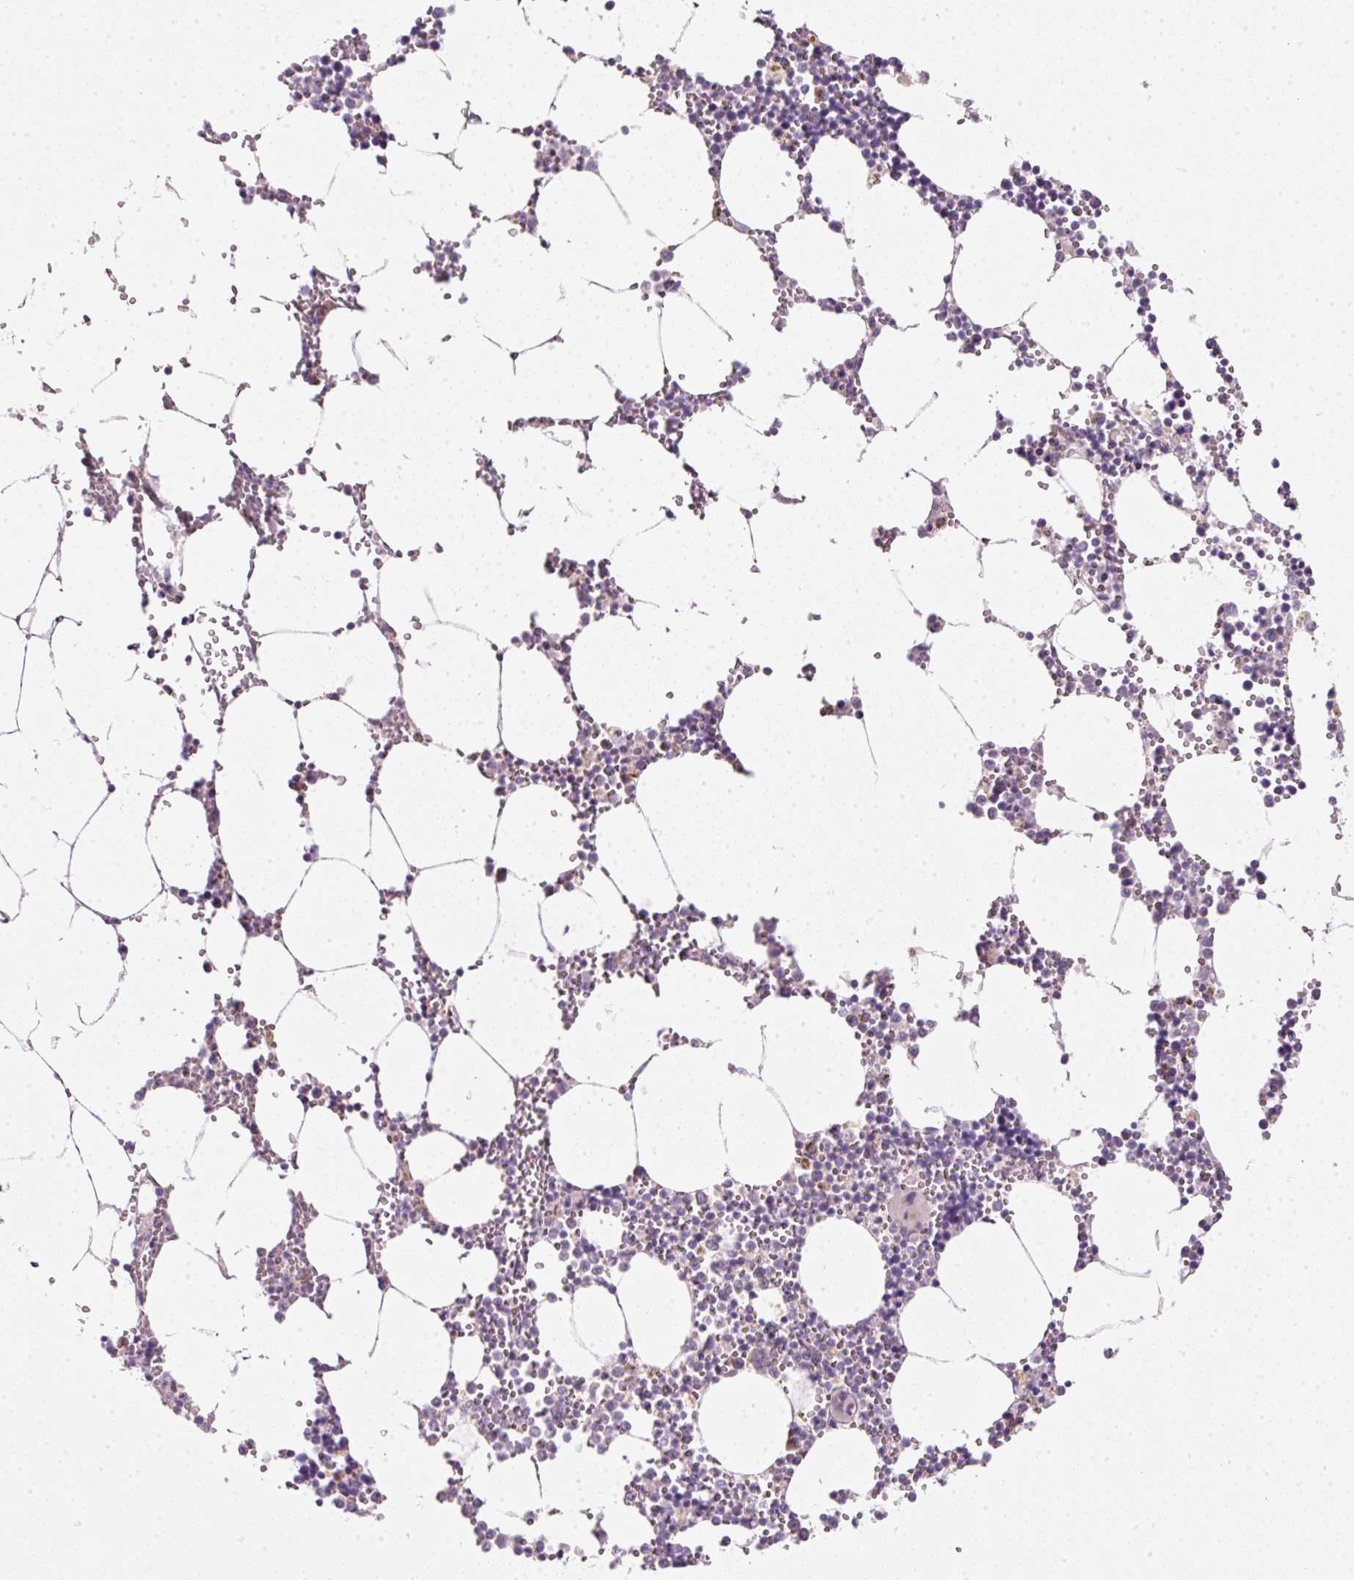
{"staining": {"intensity": "moderate", "quantity": "<25%", "location": "cytoplasmic/membranous"}, "tissue": "bone marrow", "cell_type": "Hematopoietic cells", "image_type": "normal", "snomed": [{"axis": "morphology", "description": "Normal tissue, NOS"}, {"axis": "topography", "description": "Bone marrow"}], "caption": "A low amount of moderate cytoplasmic/membranous staining is seen in about <25% of hematopoietic cells in benign bone marrow. The staining is performed using DAB brown chromogen to label protein expression. The nuclei are counter-stained blue using hematoxylin.", "gene": "NDUFA1", "patient": {"sex": "male", "age": 54}}